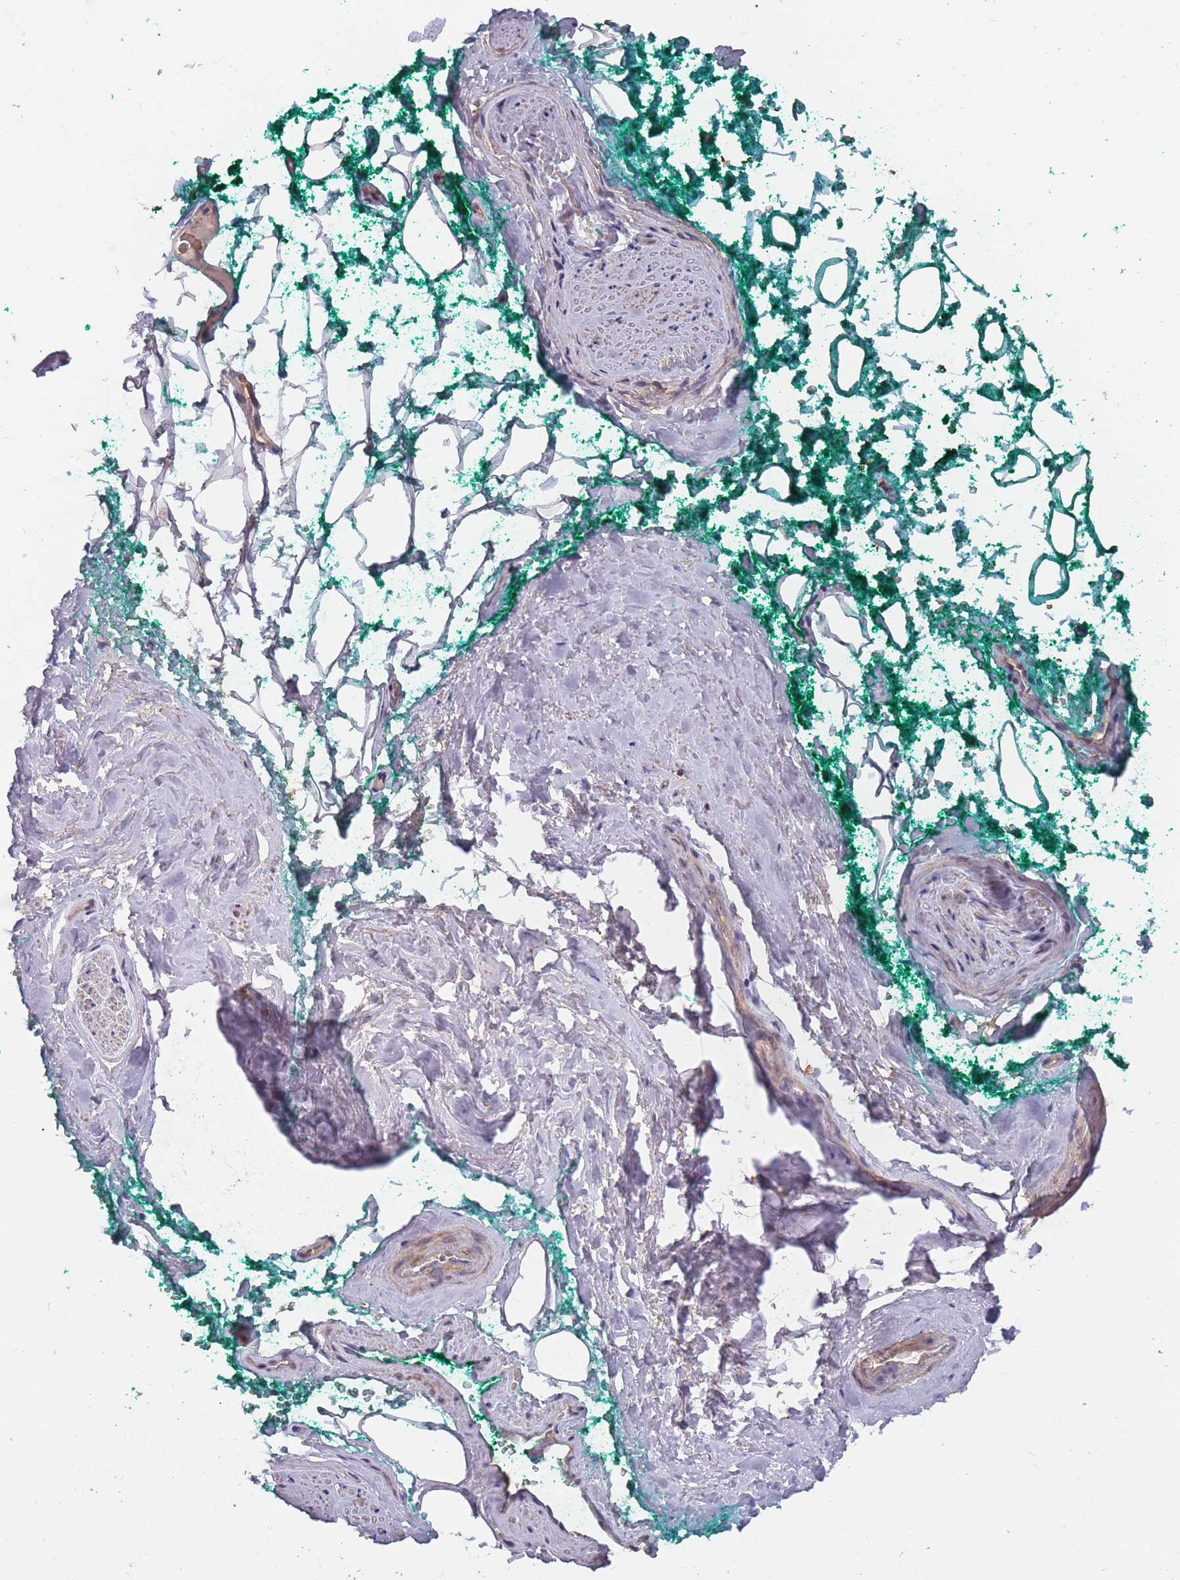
{"staining": {"intensity": "weak", "quantity": "25%-75%", "location": "cytoplasmic/membranous"}, "tissue": "adipose tissue", "cell_type": "Adipocytes", "image_type": "normal", "snomed": [{"axis": "morphology", "description": "Normal tissue, NOS"}, {"axis": "morphology", "description": "Adenocarcinoma, High grade"}, {"axis": "topography", "description": "Prostate"}, {"axis": "topography", "description": "Peripheral nerve tissue"}], "caption": "Adipose tissue stained with DAB immunohistochemistry displays low levels of weak cytoplasmic/membranous positivity in about 25%-75% of adipocytes.", "gene": "KIAA1755", "patient": {"sex": "male", "age": 68}}